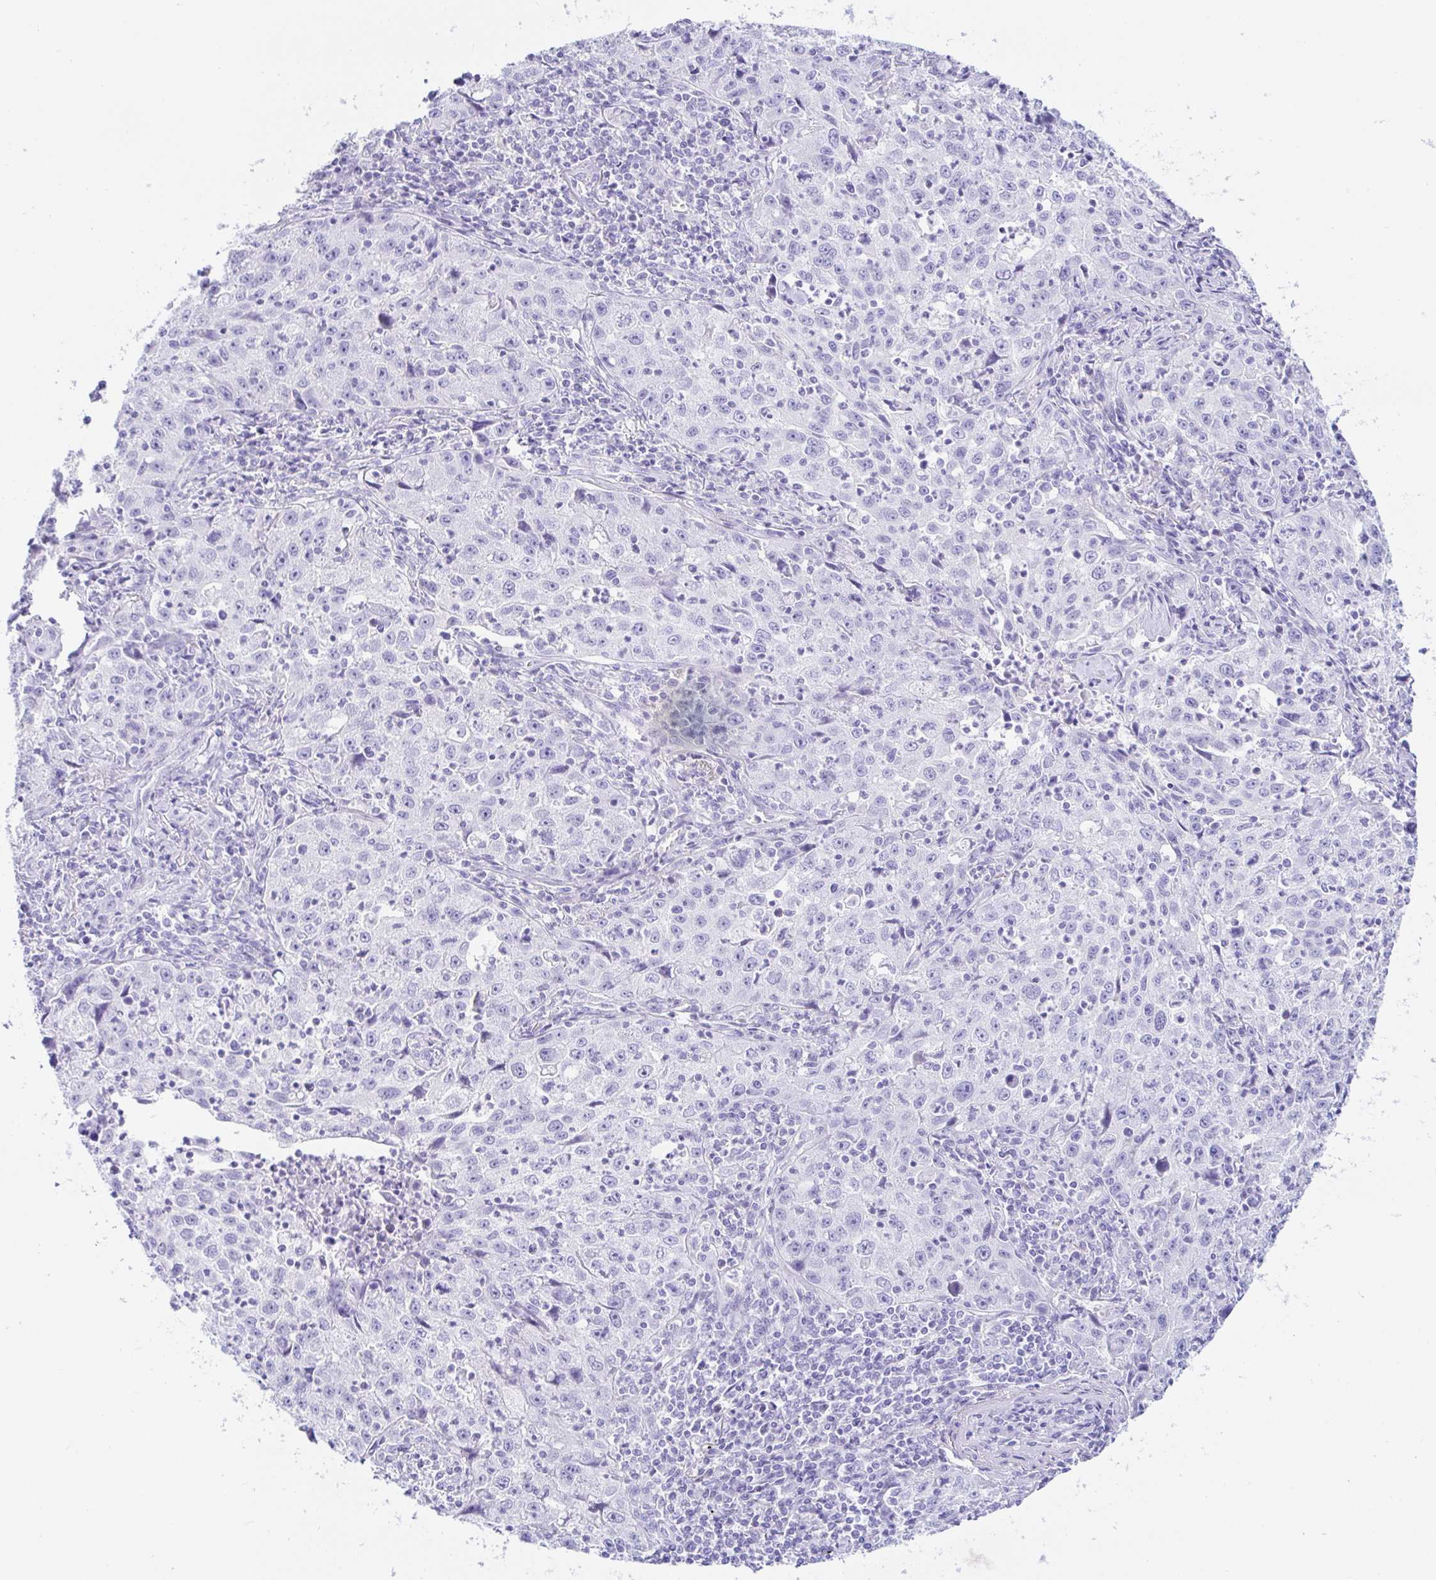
{"staining": {"intensity": "negative", "quantity": "none", "location": "none"}, "tissue": "lung cancer", "cell_type": "Tumor cells", "image_type": "cancer", "snomed": [{"axis": "morphology", "description": "Squamous cell carcinoma, NOS"}, {"axis": "topography", "description": "Lung"}], "caption": "This is an IHC image of human squamous cell carcinoma (lung). There is no staining in tumor cells.", "gene": "PAX8", "patient": {"sex": "male", "age": 71}}